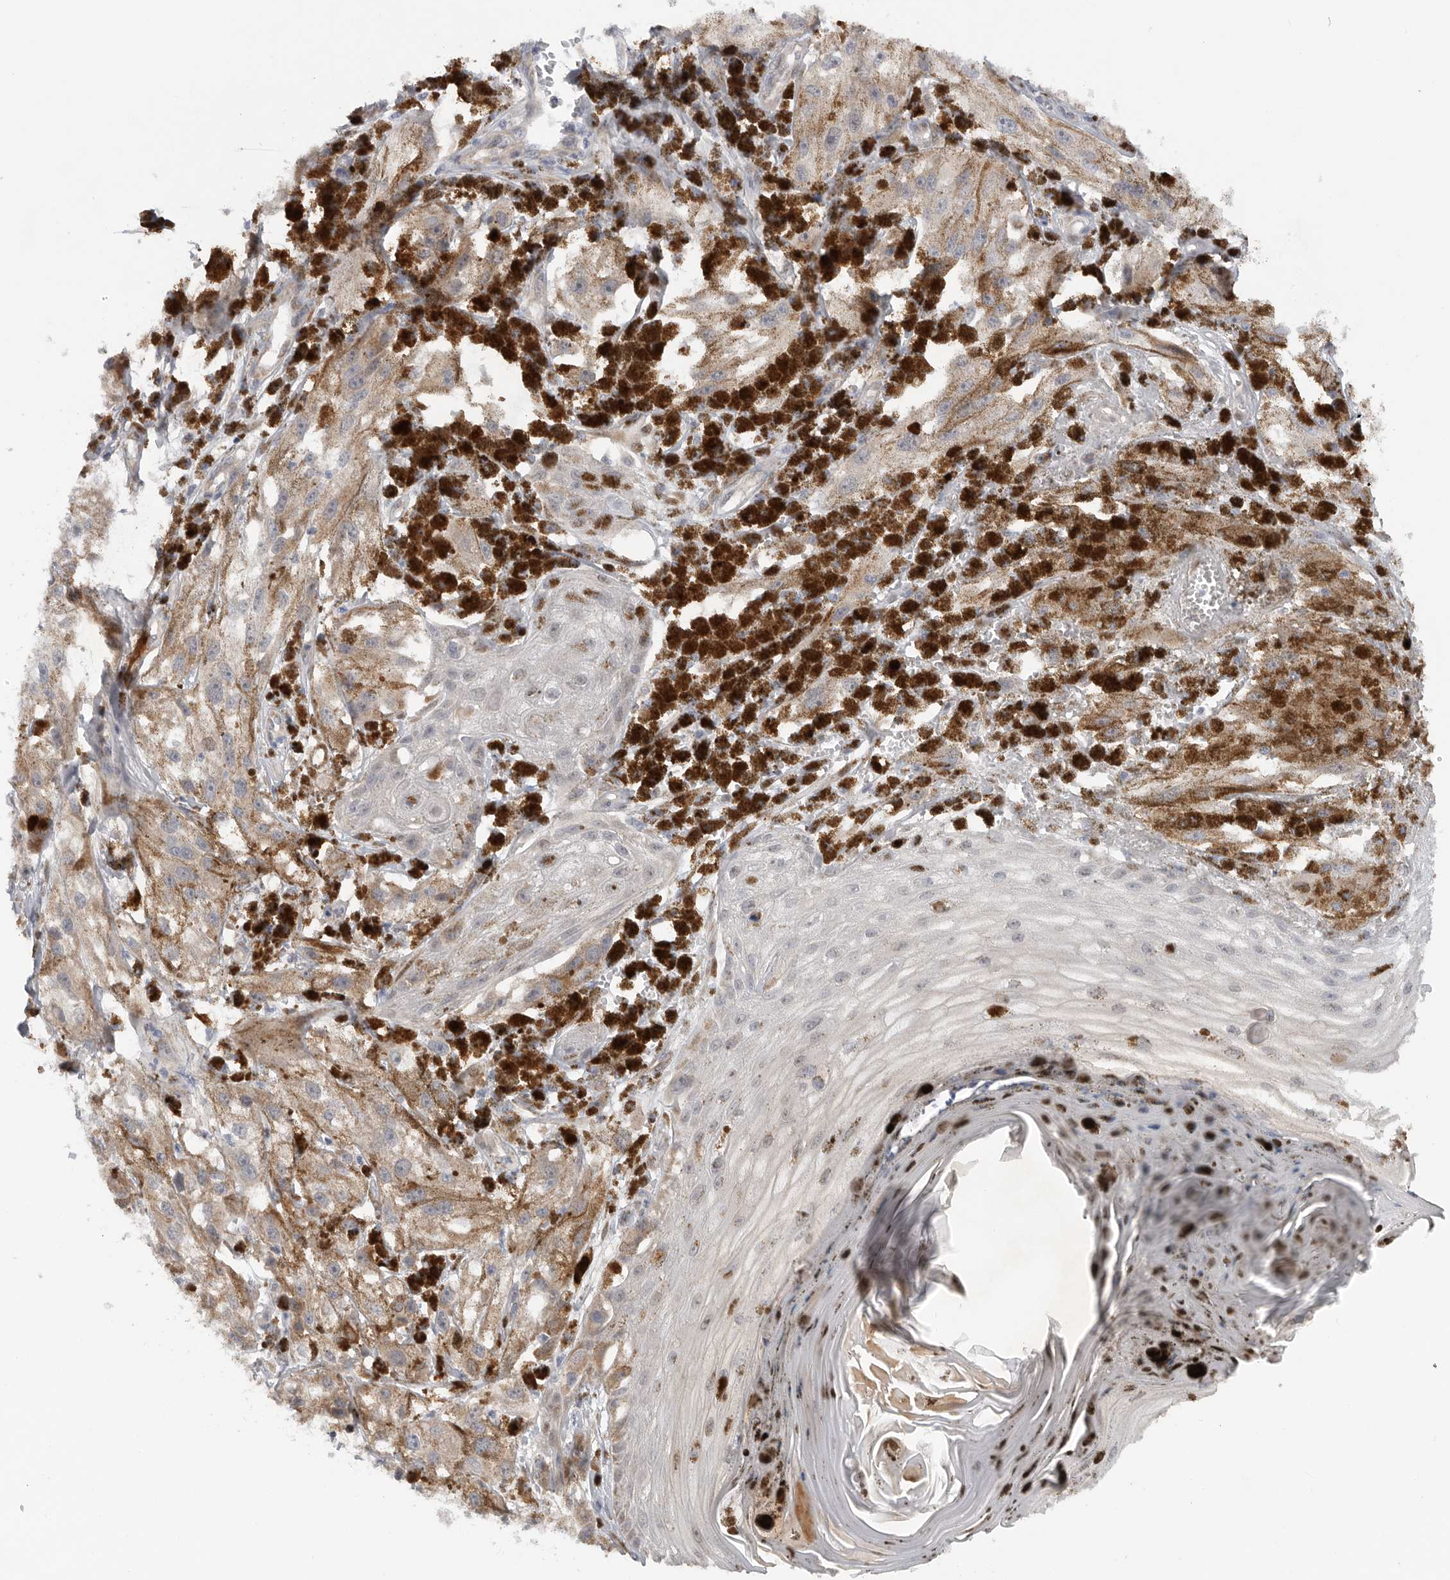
{"staining": {"intensity": "negative", "quantity": "none", "location": "none"}, "tissue": "melanoma", "cell_type": "Tumor cells", "image_type": "cancer", "snomed": [{"axis": "morphology", "description": "Malignant melanoma, NOS"}, {"axis": "topography", "description": "Skin"}], "caption": "Histopathology image shows no significant protein positivity in tumor cells of melanoma.", "gene": "DYRK2", "patient": {"sex": "male", "age": 88}}